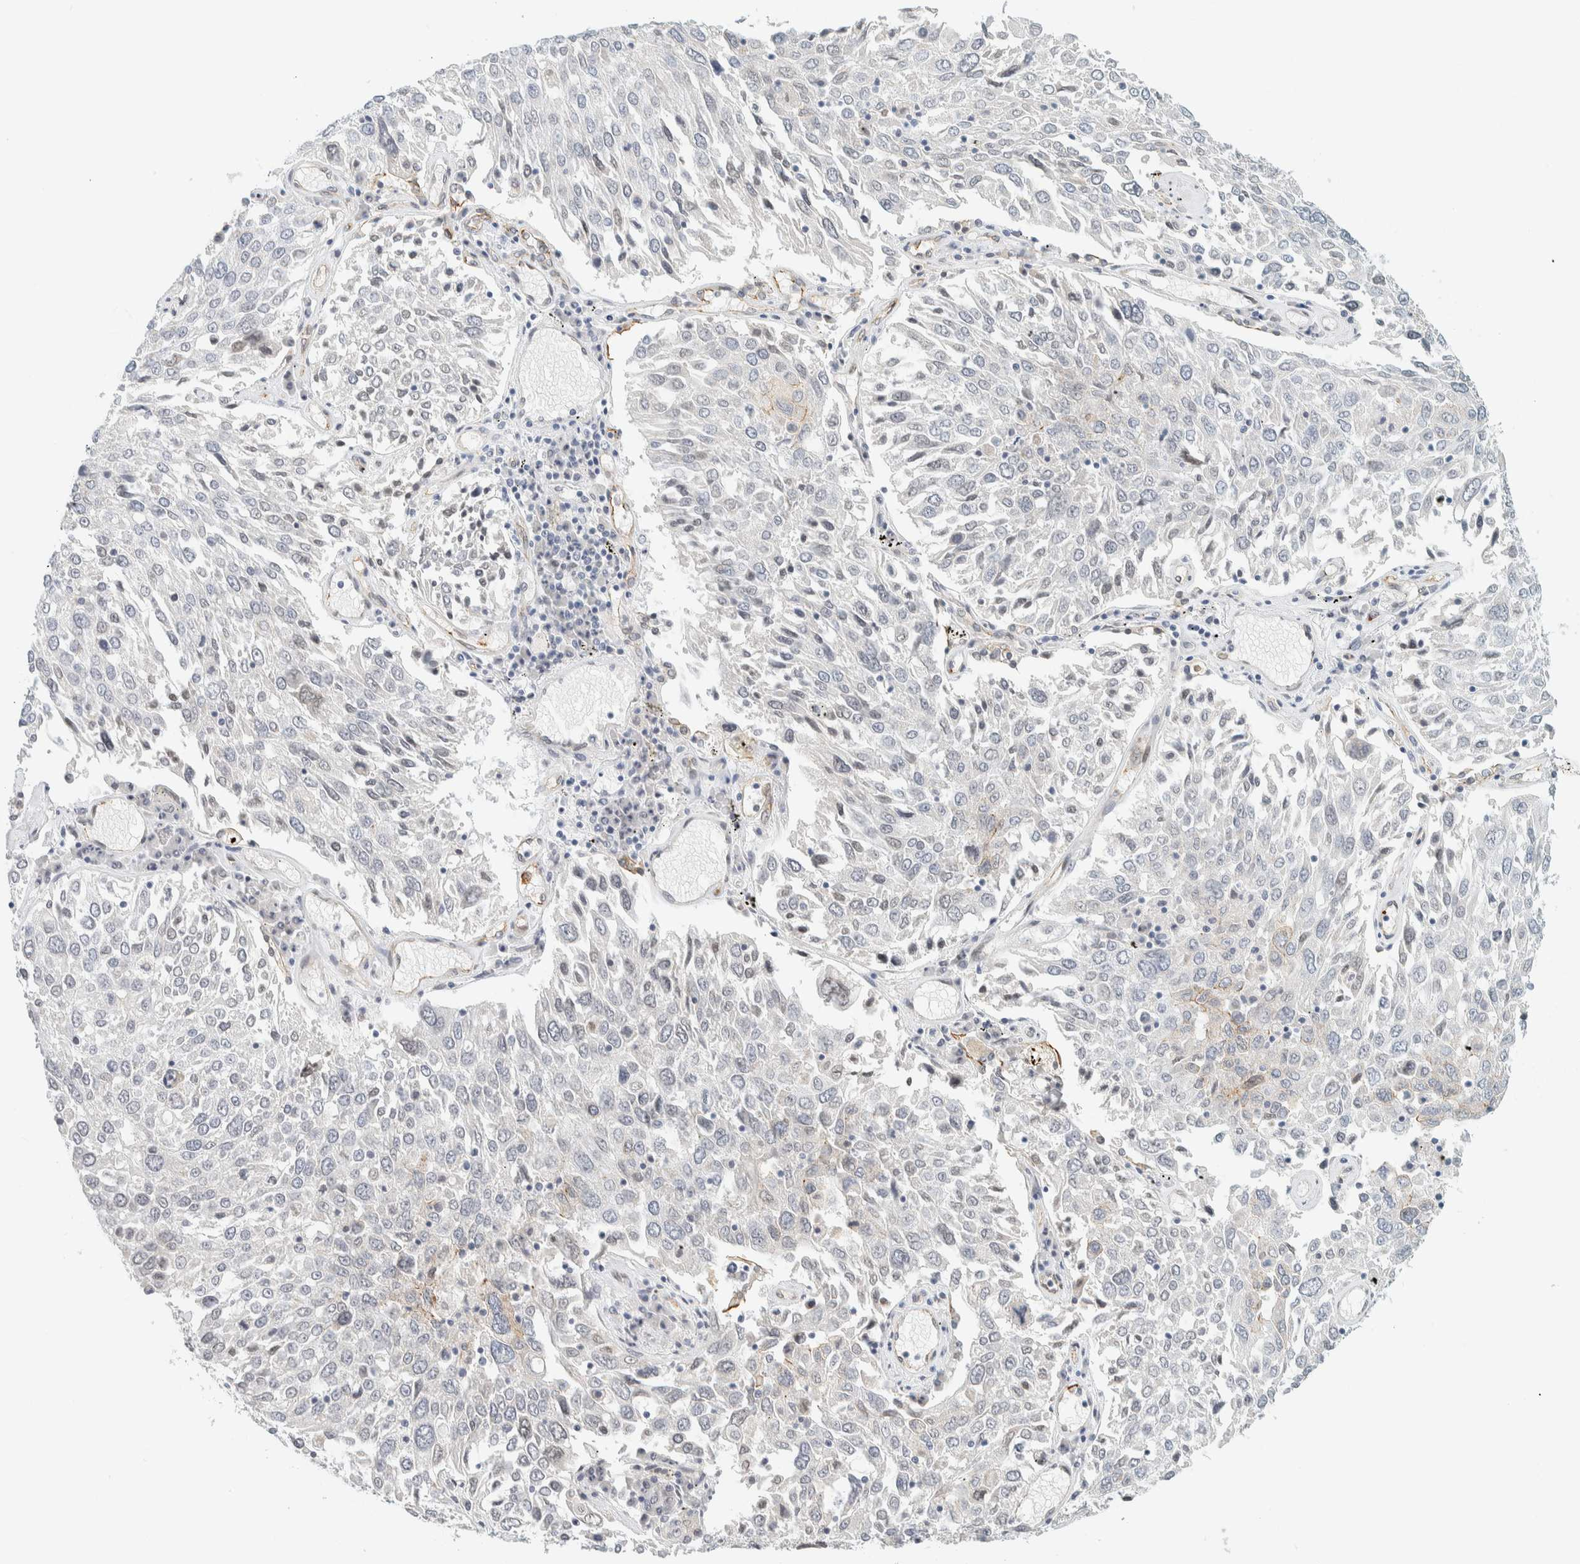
{"staining": {"intensity": "moderate", "quantity": "<25%", "location": "cytoplasmic/membranous"}, "tissue": "lung cancer", "cell_type": "Tumor cells", "image_type": "cancer", "snomed": [{"axis": "morphology", "description": "Squamous cell carcinoma, NOS"}, {"axis": "topography", "description": "Lung"}], "caption": "IHC (DAB) staining of lung cancer (squamous cell carcinoma) displays moderate cytoplasmic/membranous protein staining in approximately <25% of tumor cells.", "gene": "C1QTNF12", "patient": {"sex": "male", "age": 65}}